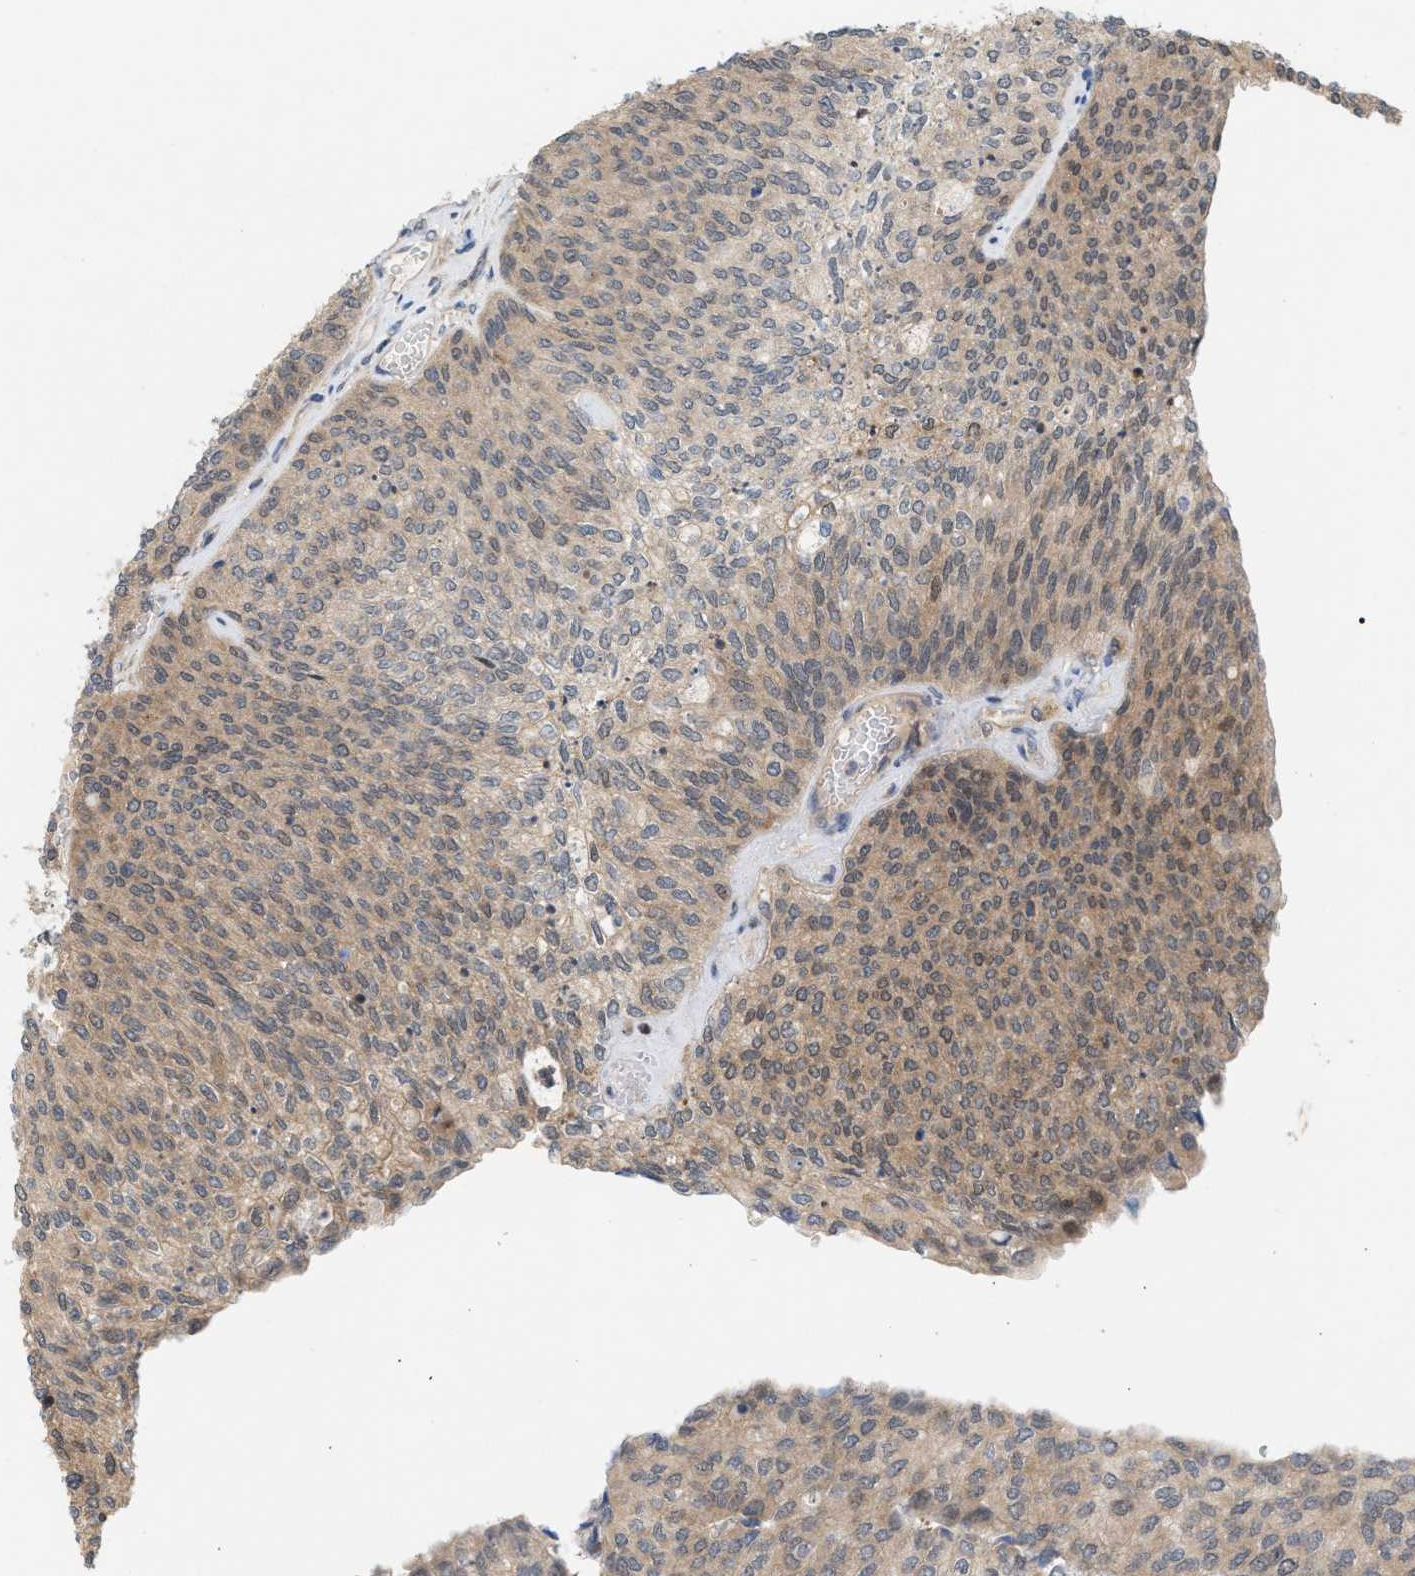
{"staining": {"intensity": "weak", "quantity": ">75%", "location": "cytoplasmic/membranous"}, "tissue": "urothelial cancer", "cell_type": "Tumor cells", "image_type": "cancer", "snomed": [{"axis": "morphology", "description": "Urothelial carcinoma, Low grade"}, {"axis": "topography", "description": "Urinary bladder"}], "caption": "An immunohistochemistry photomicrograph of tumor tissue is shown. Protein staining in brown highlights weak cytoplasmic/membranous positivity in low-grade urothelial carcinoma within tumor cells.", "gene": "GLOD4", "patient": {"sex": "female", "age": 79}}